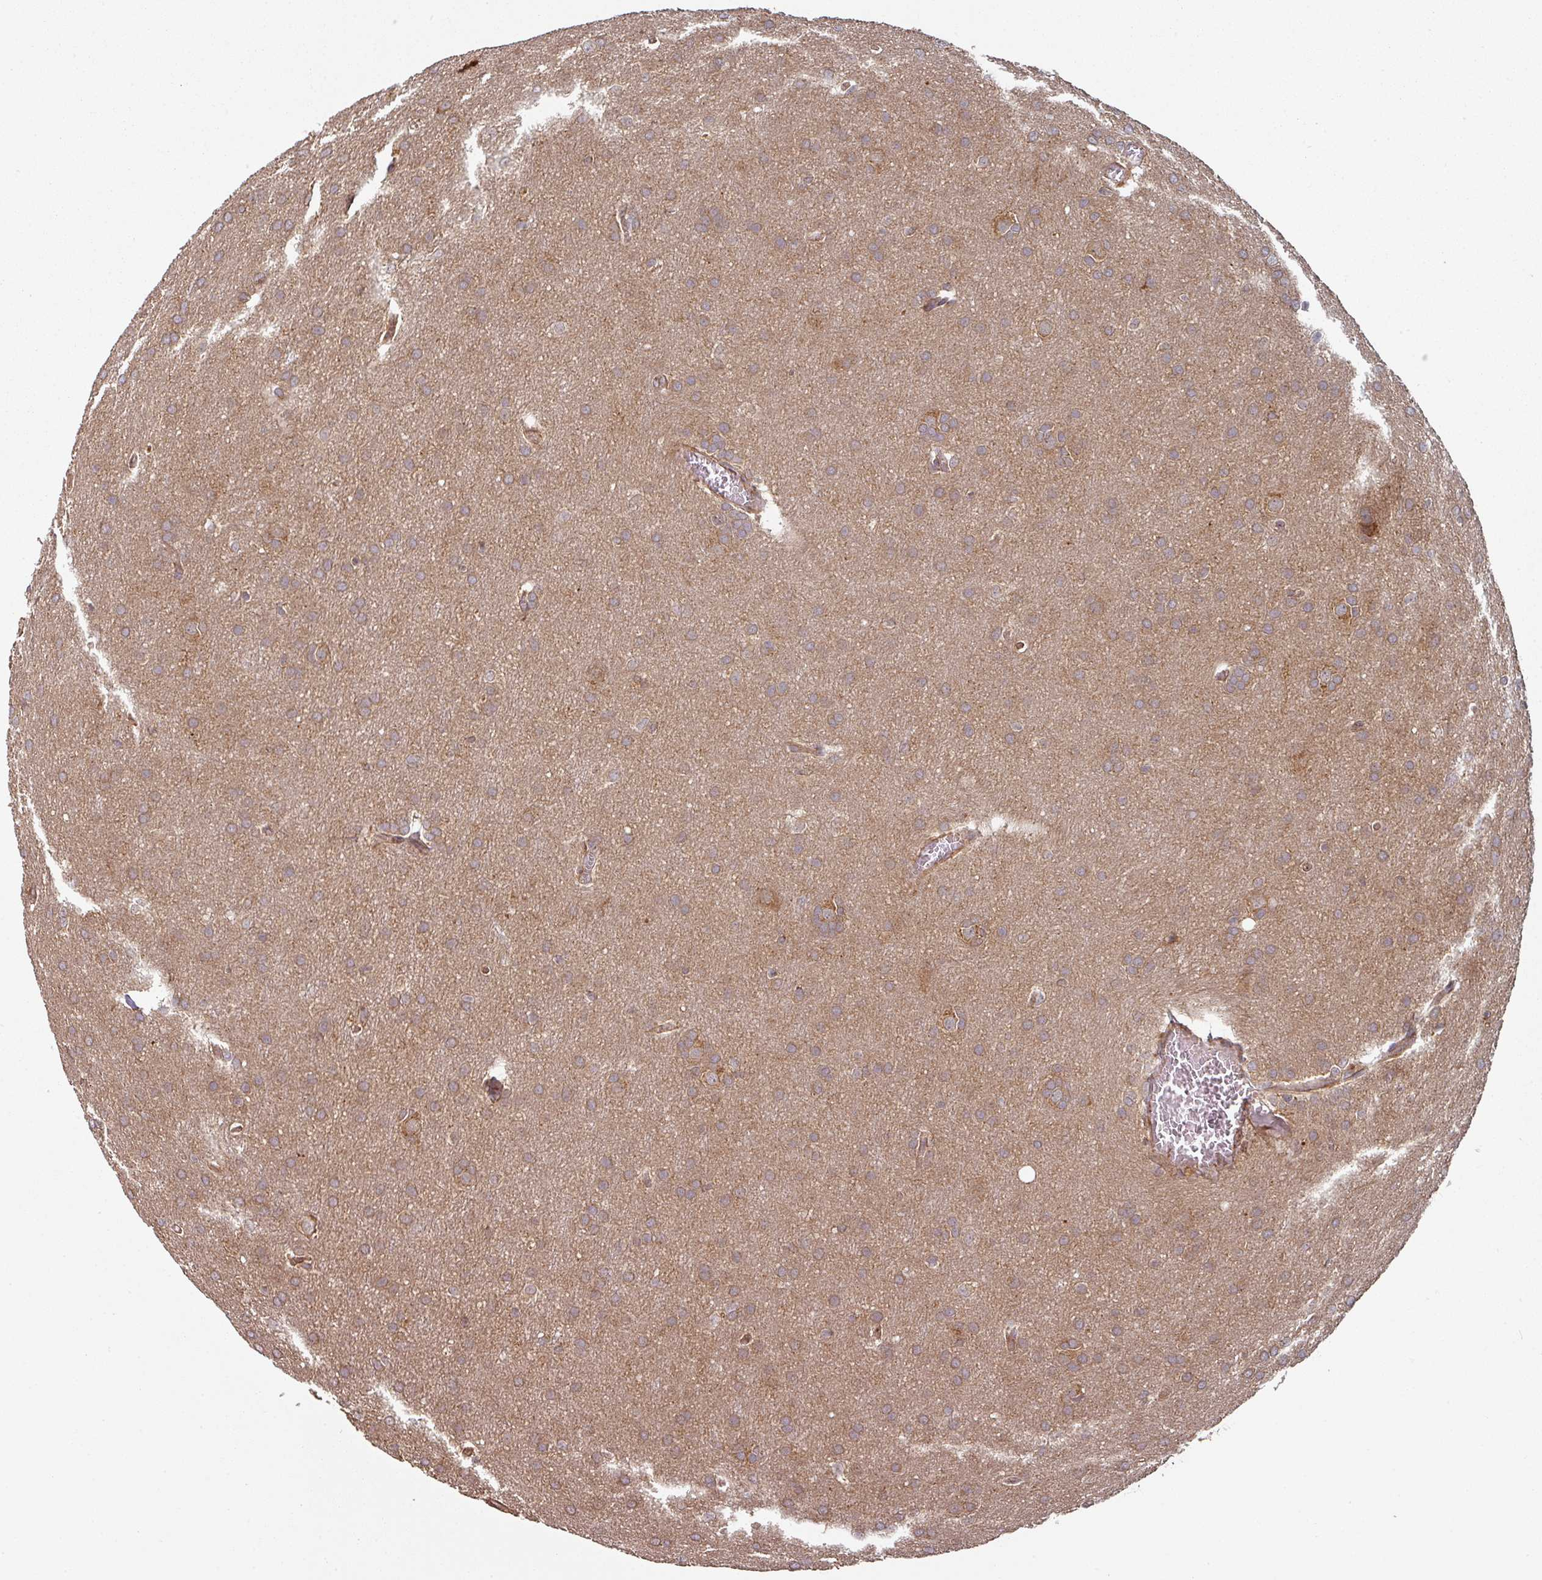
{"staining": {"intensity": "moderate", "quantity": ">75%", "location": "cytoplasmic/membranous"}, "tissue": "glioma", "cell_type": "Tumor cells", "image_type": "cancer", "snomed": [{"axis": "morphology", "description": "Glioma, malignant, Low grade"}, {"axis": "topography", "description": "Brain"}], "caption": "Immunohistochemical staining of malignant glioma (low-grade) reveals medium levels of moderate cytoplasmic/membranous protein staining in about >75% of tumor cells.", "gene": "SIK1", "patient": {"sex": "female", "age": 32}}